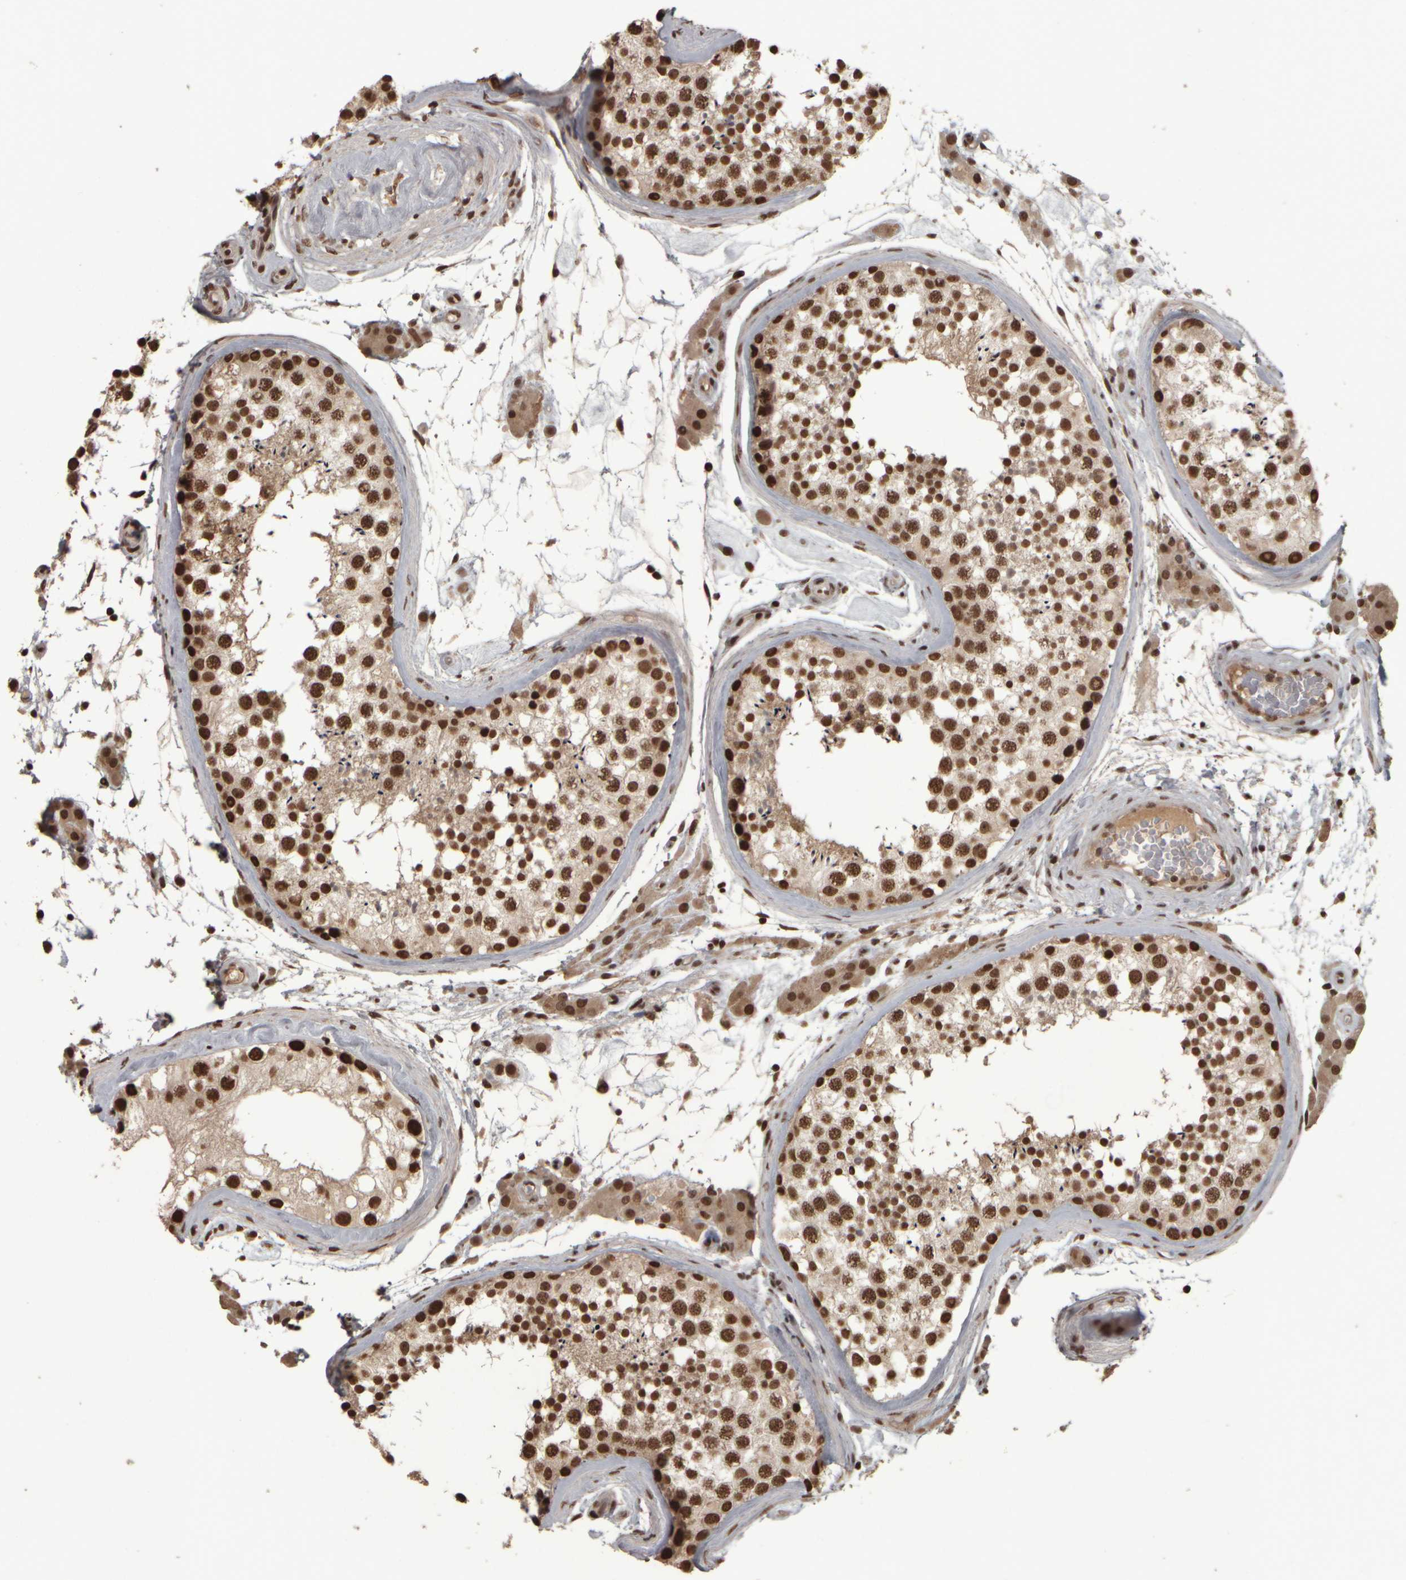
{"staining": {"intensity": "strong", "quantity": ">75%", "location": "nuclear"}, "tissue": "testis", "cell_type": "Cells in seminiferous ducts", "image_type": "normal", "snomed": [{"axis": "morphology", "description": "Normal tissue, NOS"}, {"axis": "topography", "description": "Testis"}], "caption": "The photomicrograph shows staining of unremarkable testis, revealing strong nuclear protein positivity (brown color) within cells in seminiferous ducts. The staining was performed using DAB (3,3'-diaminobenzidine) to visualize the protein expression in brown, while the nuclei were stained in blue with hematoxylin (Magnification: 20x).", "gene": "ZFHX4", "patient": {"sex": "male", "age": 46}}